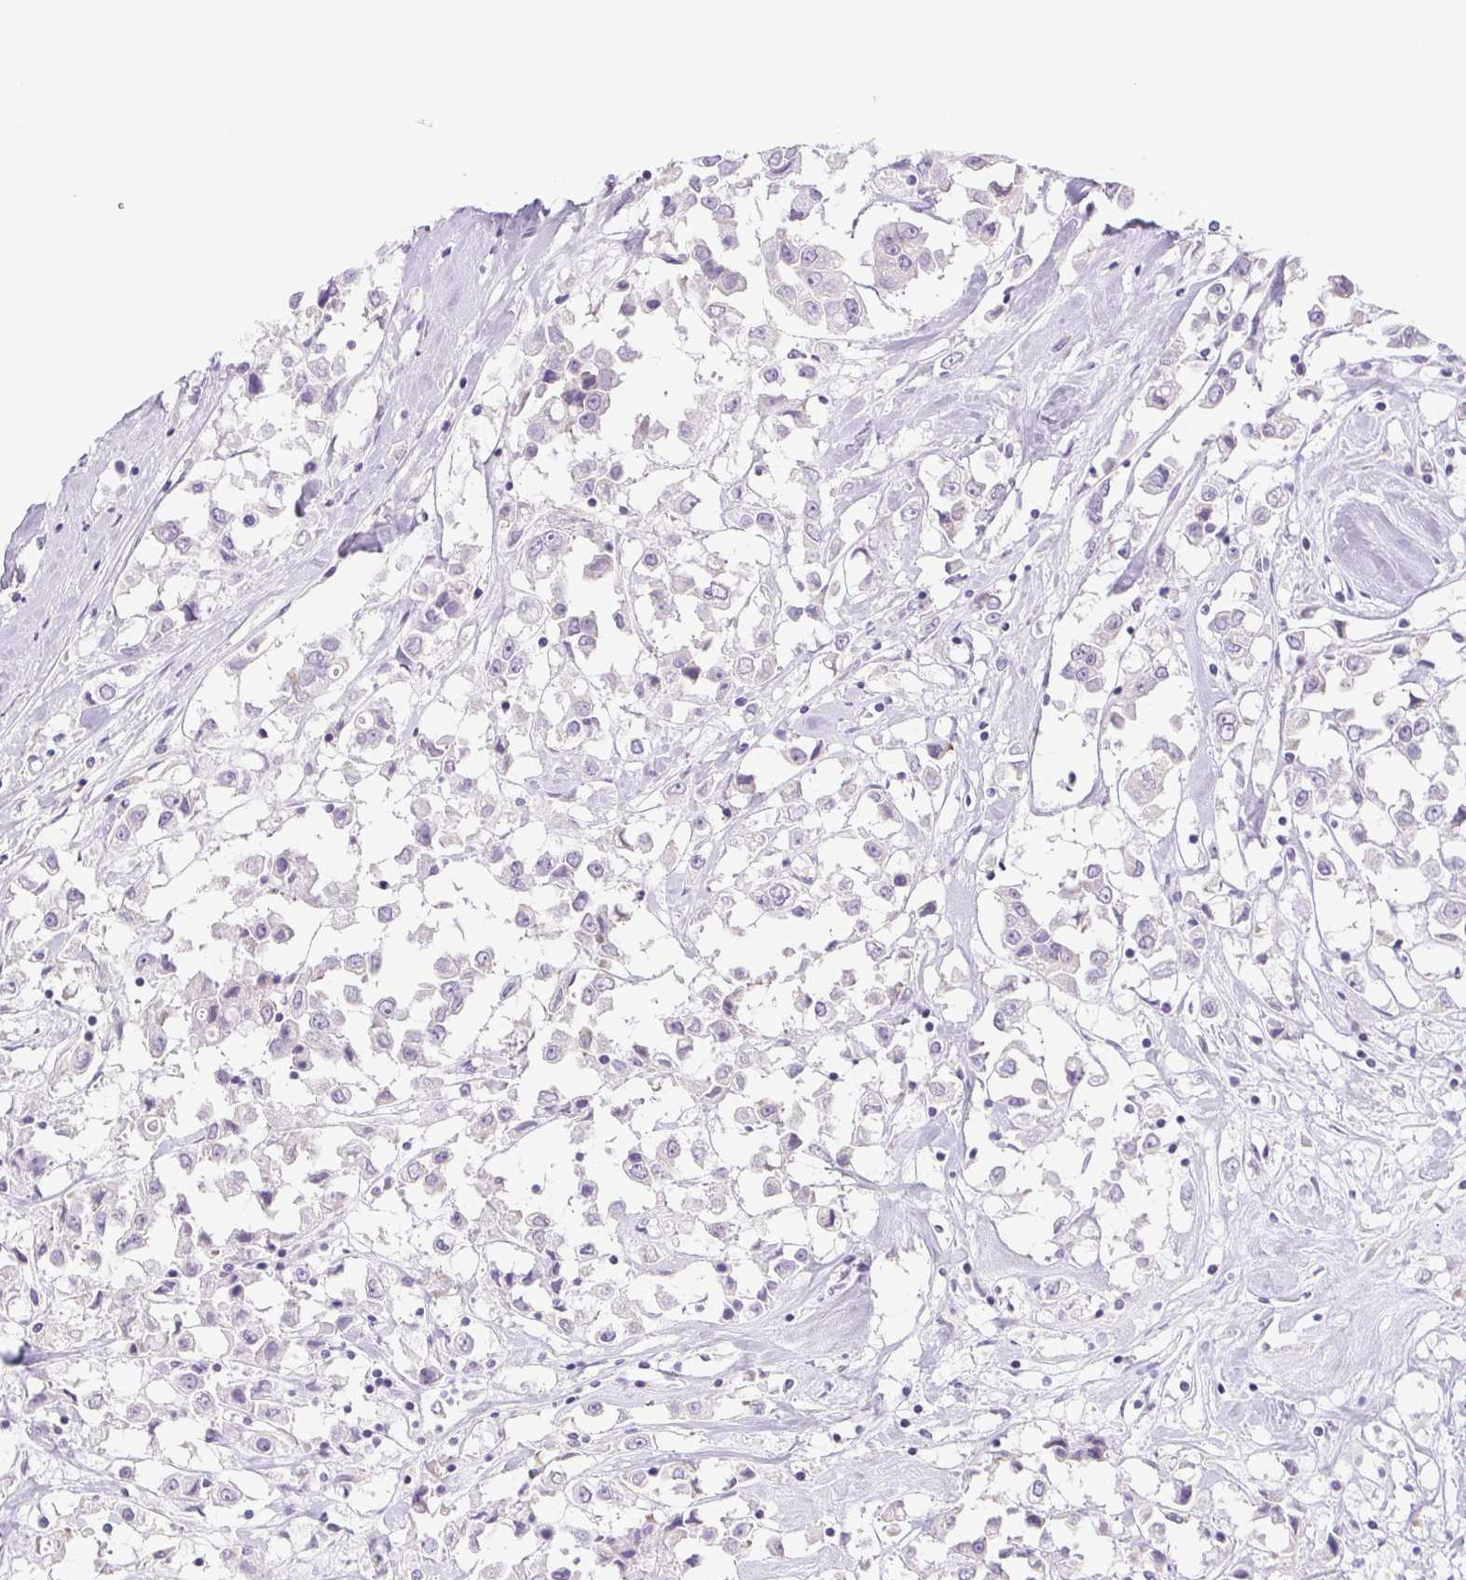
{"staining": {"intensity": "negative", "quantity": "none", "location": "none"}, "tissue": "breast cancer", "cell_type": "Tumor cells", "image_type": "cancer", "snomed": [{"axis": "morphology", "description": "Duct carcinoma"}, {"axis": "topography", "description": "Breast"}], "caption": "Tumor cells are negative for brown protein staining in intraductal carcinoma (breast).", "gene": "PAPPA2", "patient": {"sex": "female", "age": 61}}